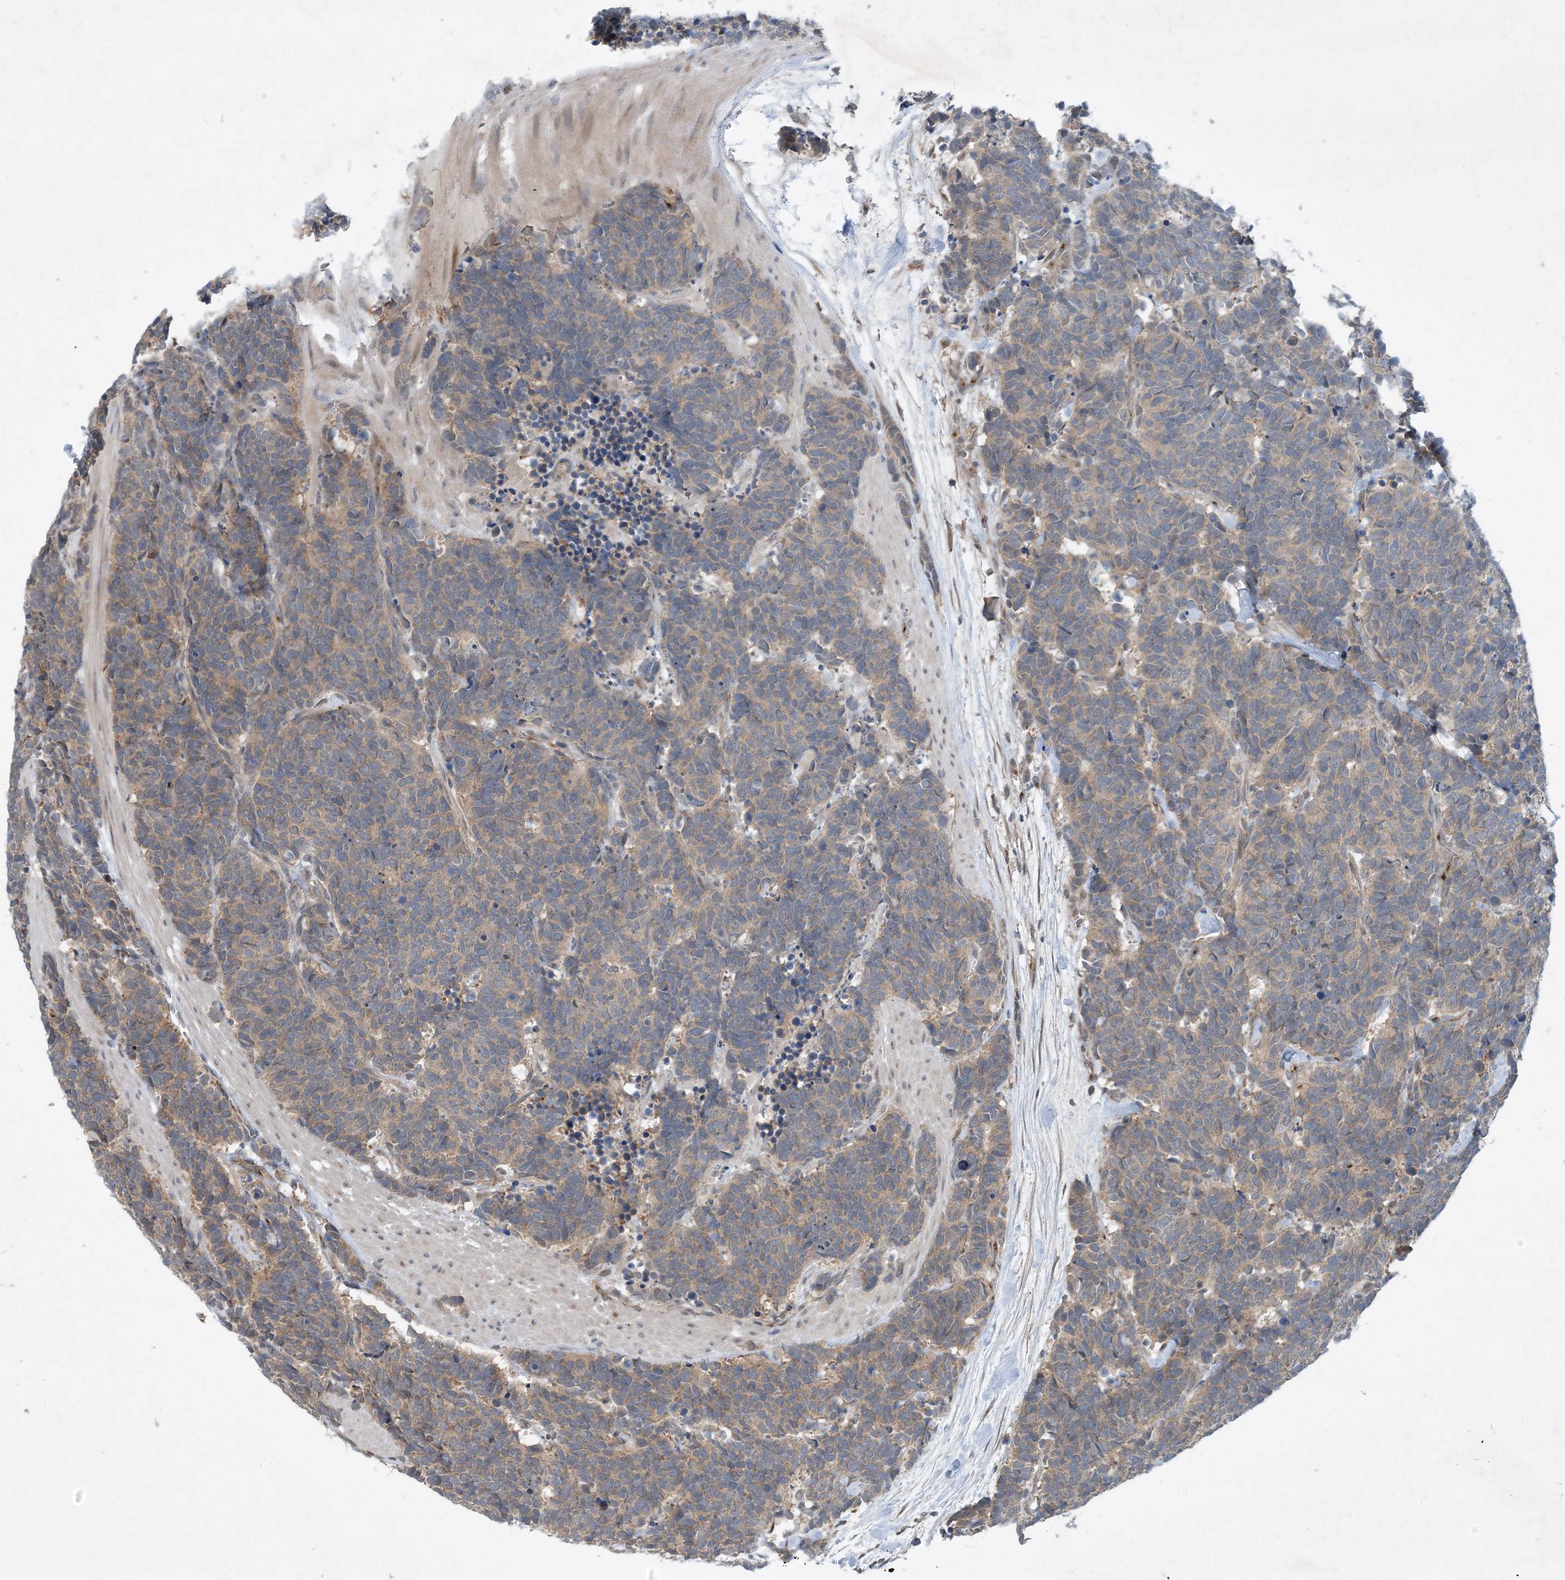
{"staining": {"intensity": "weak", "quantity": ">75%", "location": "cytoplasmic/membranous"}, "tissue": "carcinoid", "cell_type": "Tumor cells", "image_type": "cancer", "snomed": [{"axis": "morphology", "description": "Carcinoma, NOS"}, {"axis": "morphology", "description": "Carcinoid, malignant, NOS"}, {"axis": "topography", "description": "Urinary bladder"}], "caption": "An image showing weak cytoplasmic/membranous expression in approximately >75% of tumor cells in carcinoid, as visualized by brown immunohistochemical staining.", "gene": "TINAG", "patient": {"sex": "male", "age": 57}}